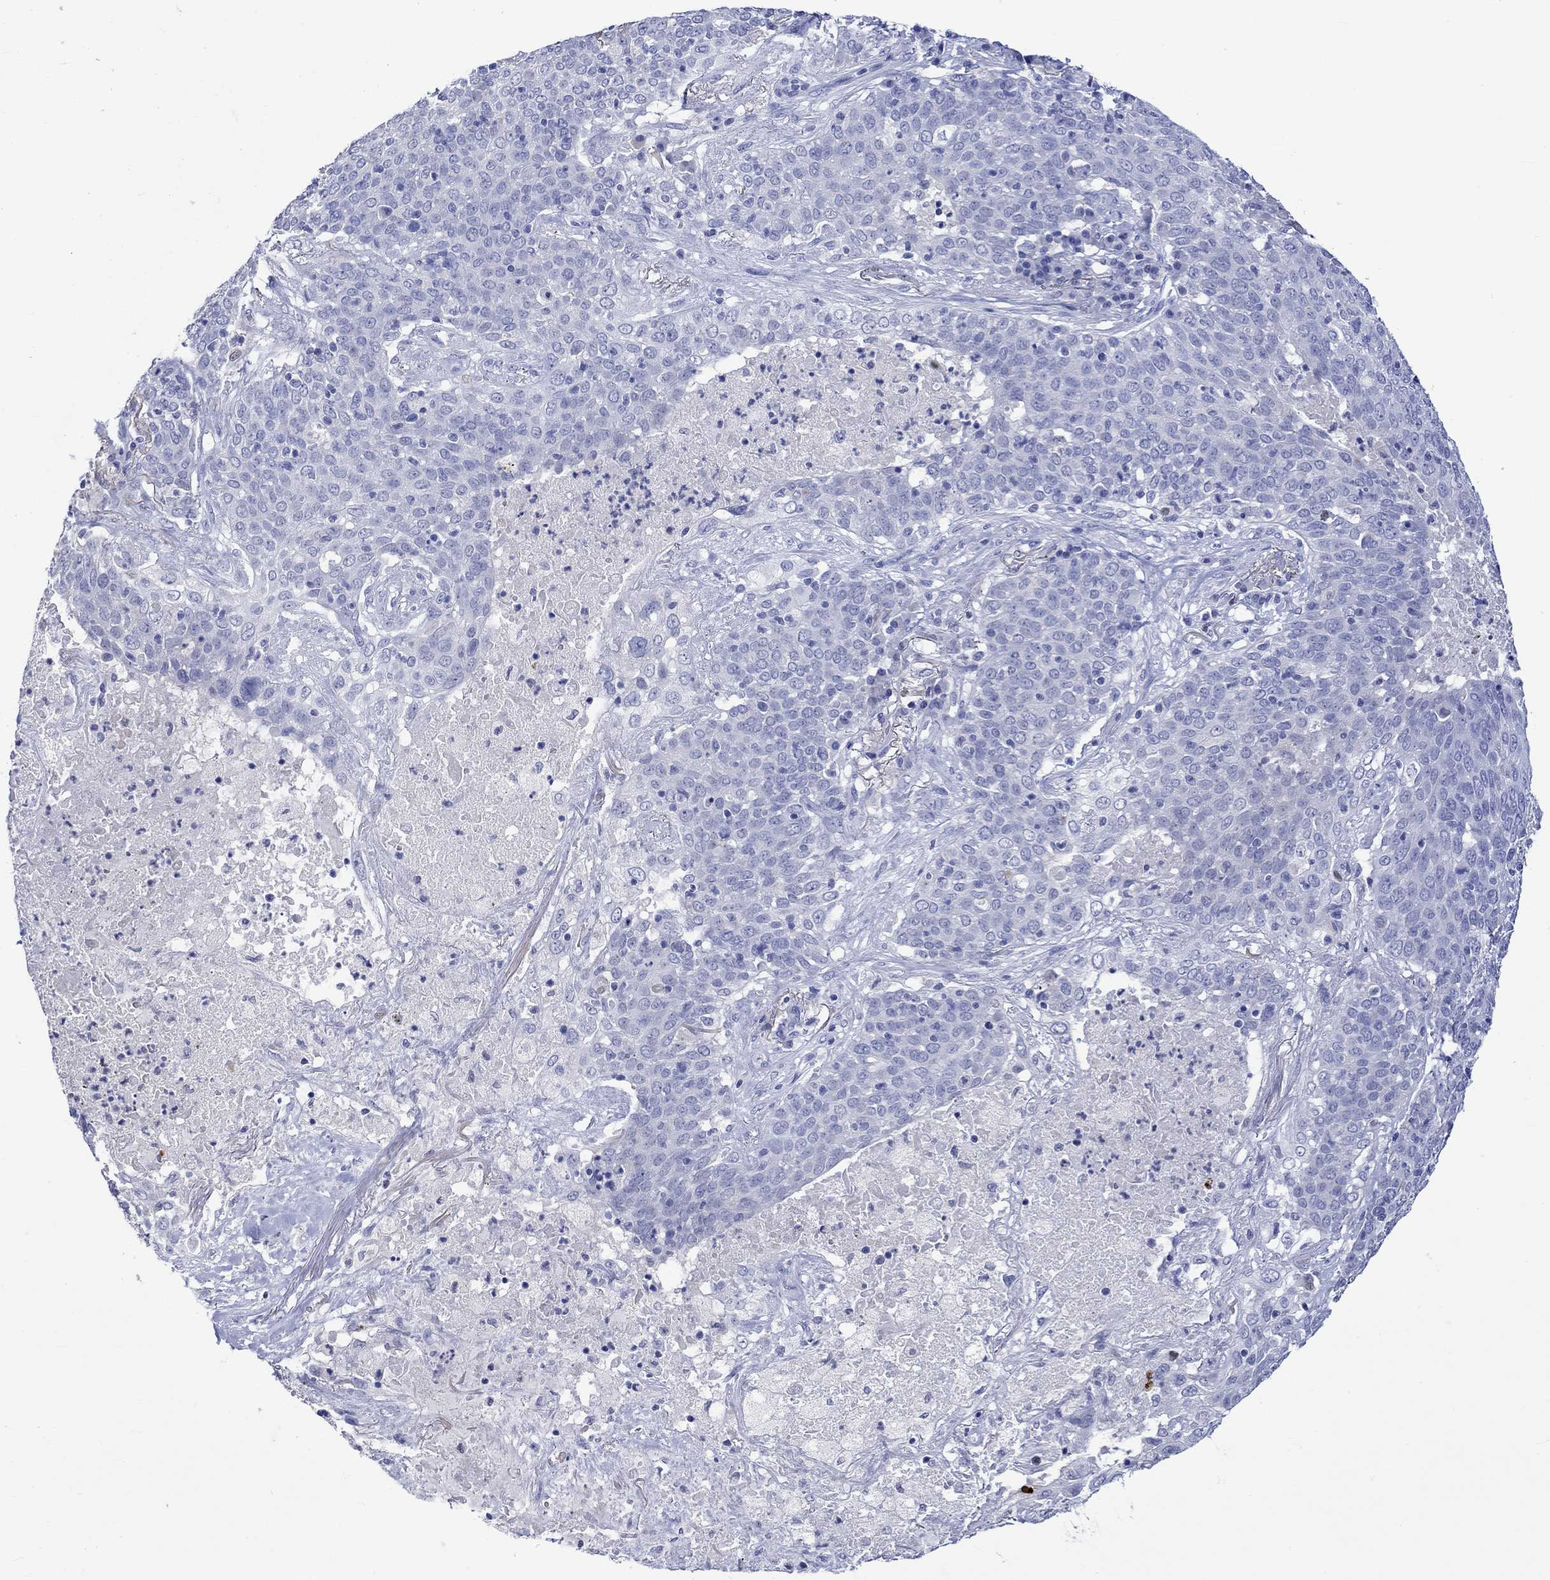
{"staining": {"intensity": "negative", "quantity": "none", "location": "none"}, "tissue": "lung cancer", "cell_type": "Tumor cells", "image_type": "cancer", "snomed": [{"axis": "morphology", "description": "Squamous cell carcinoma, NOS"}, {"axis": "topography", "description": "Lung"}], "caption": "DAB immunohistochemical staining of squamous cell carcinoma (lung) displays no significant staining in tumor cells.", "gene": "KLHL35", "patient": {"sex": "male", "age": 82}}